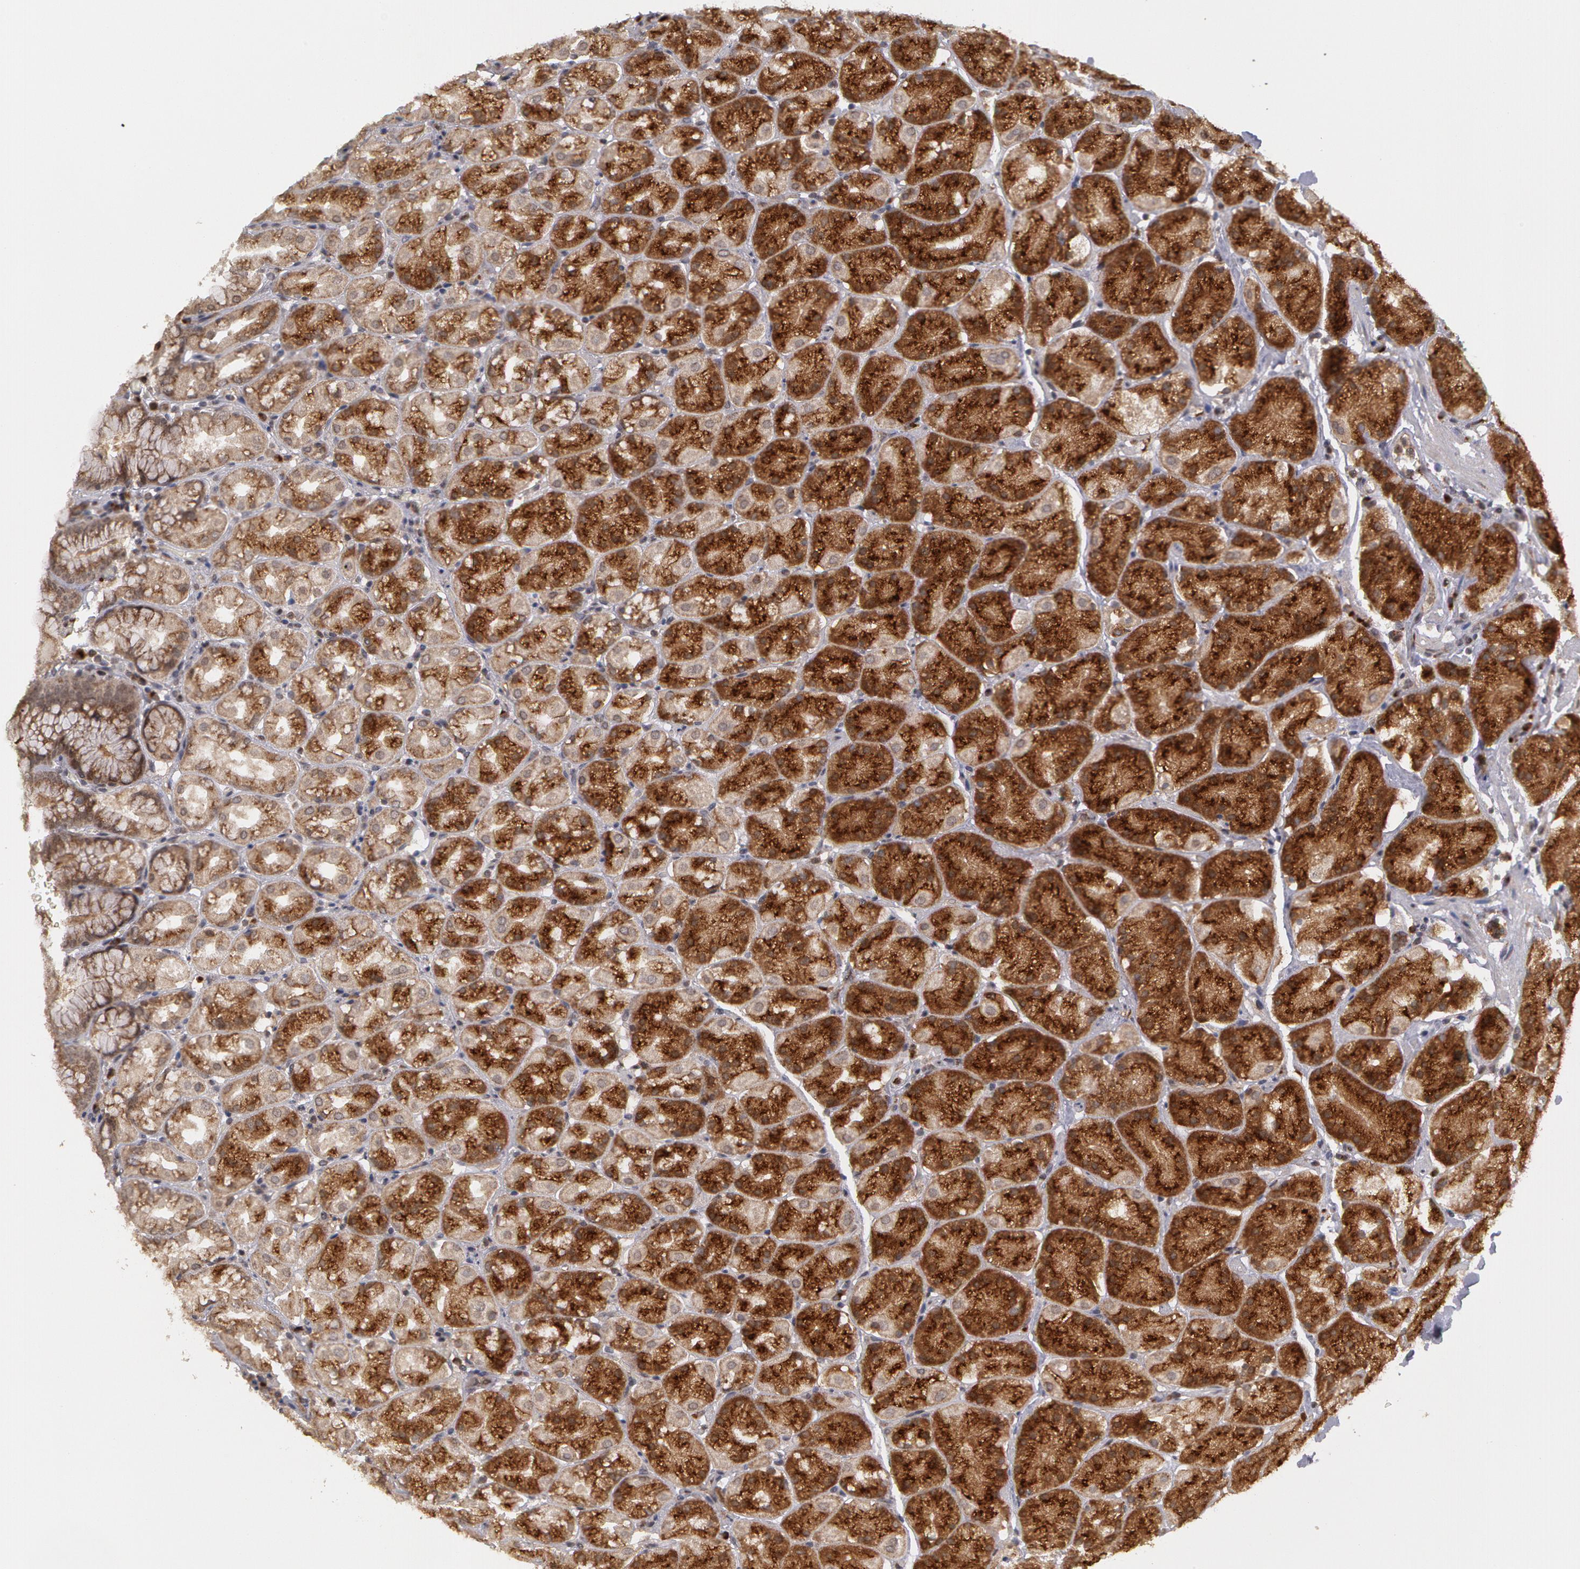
{"staining": {"intensity": "moderate", "quantity": "25%-75%", "location": "cytoplasmic/membranous"}, "tissue": "stomach", "cell_type": "Glandular cells", "image_type": "normal", "snomed": [{"axis": "morphology", "description": "Normal tissue, NOS"}, {"axis": "topography", "description": "Stomach, upper"}, {"axis": "topography", "description": "Stomach"}], "caption": "A medium amount of moderate cytoplasmic/membranous positivity is identified in about 25%-75% of glandular cells in unremarkable stomach. (brown staining indicates protein expression, while blue staining denotes nuclei).", "gene": "STX5", "patient": {"sex": "male", "age": 76}}